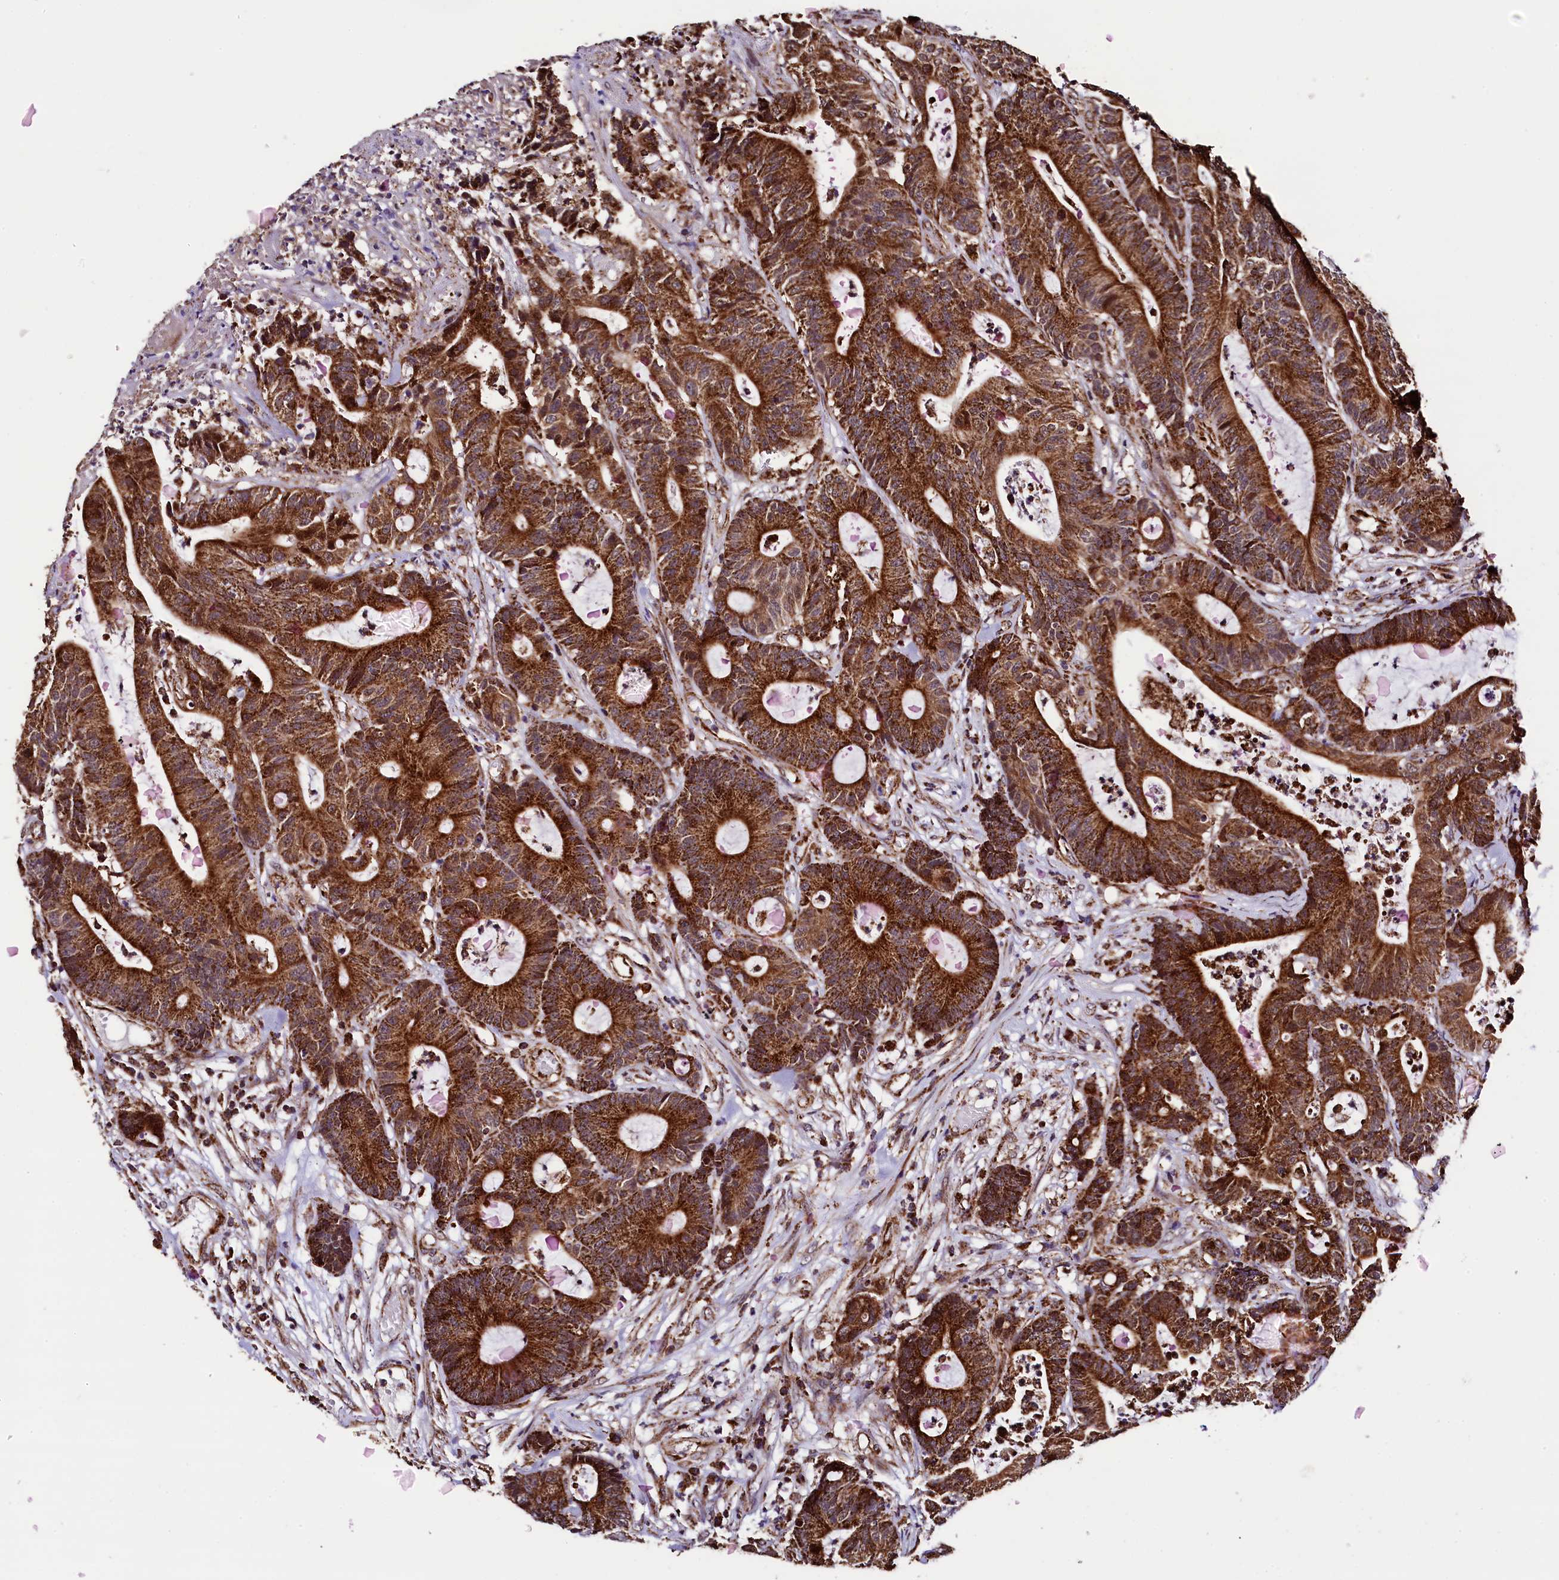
{"staining": {"intensity": "strong", "quantity": ">75%", "location": "cytoplasmic/membranous"}, "tissue": "colorectal cancer", "cell_type": "Tumor cells", "image_type": "cancer", "snomed": [{"axis": "morphology", "description": "Adenocarcinoma, NOS"}, {"axis": "topography", "description": "Colon"}], "caption": "Immunohistochemical staining of human colorectal adenocarcinoma reveals strong cytoplasmic/membranous protein staining in about >75% of tumor cells.", "gene": "KLC2", "patient": {"sex": "female", "age": 84}}